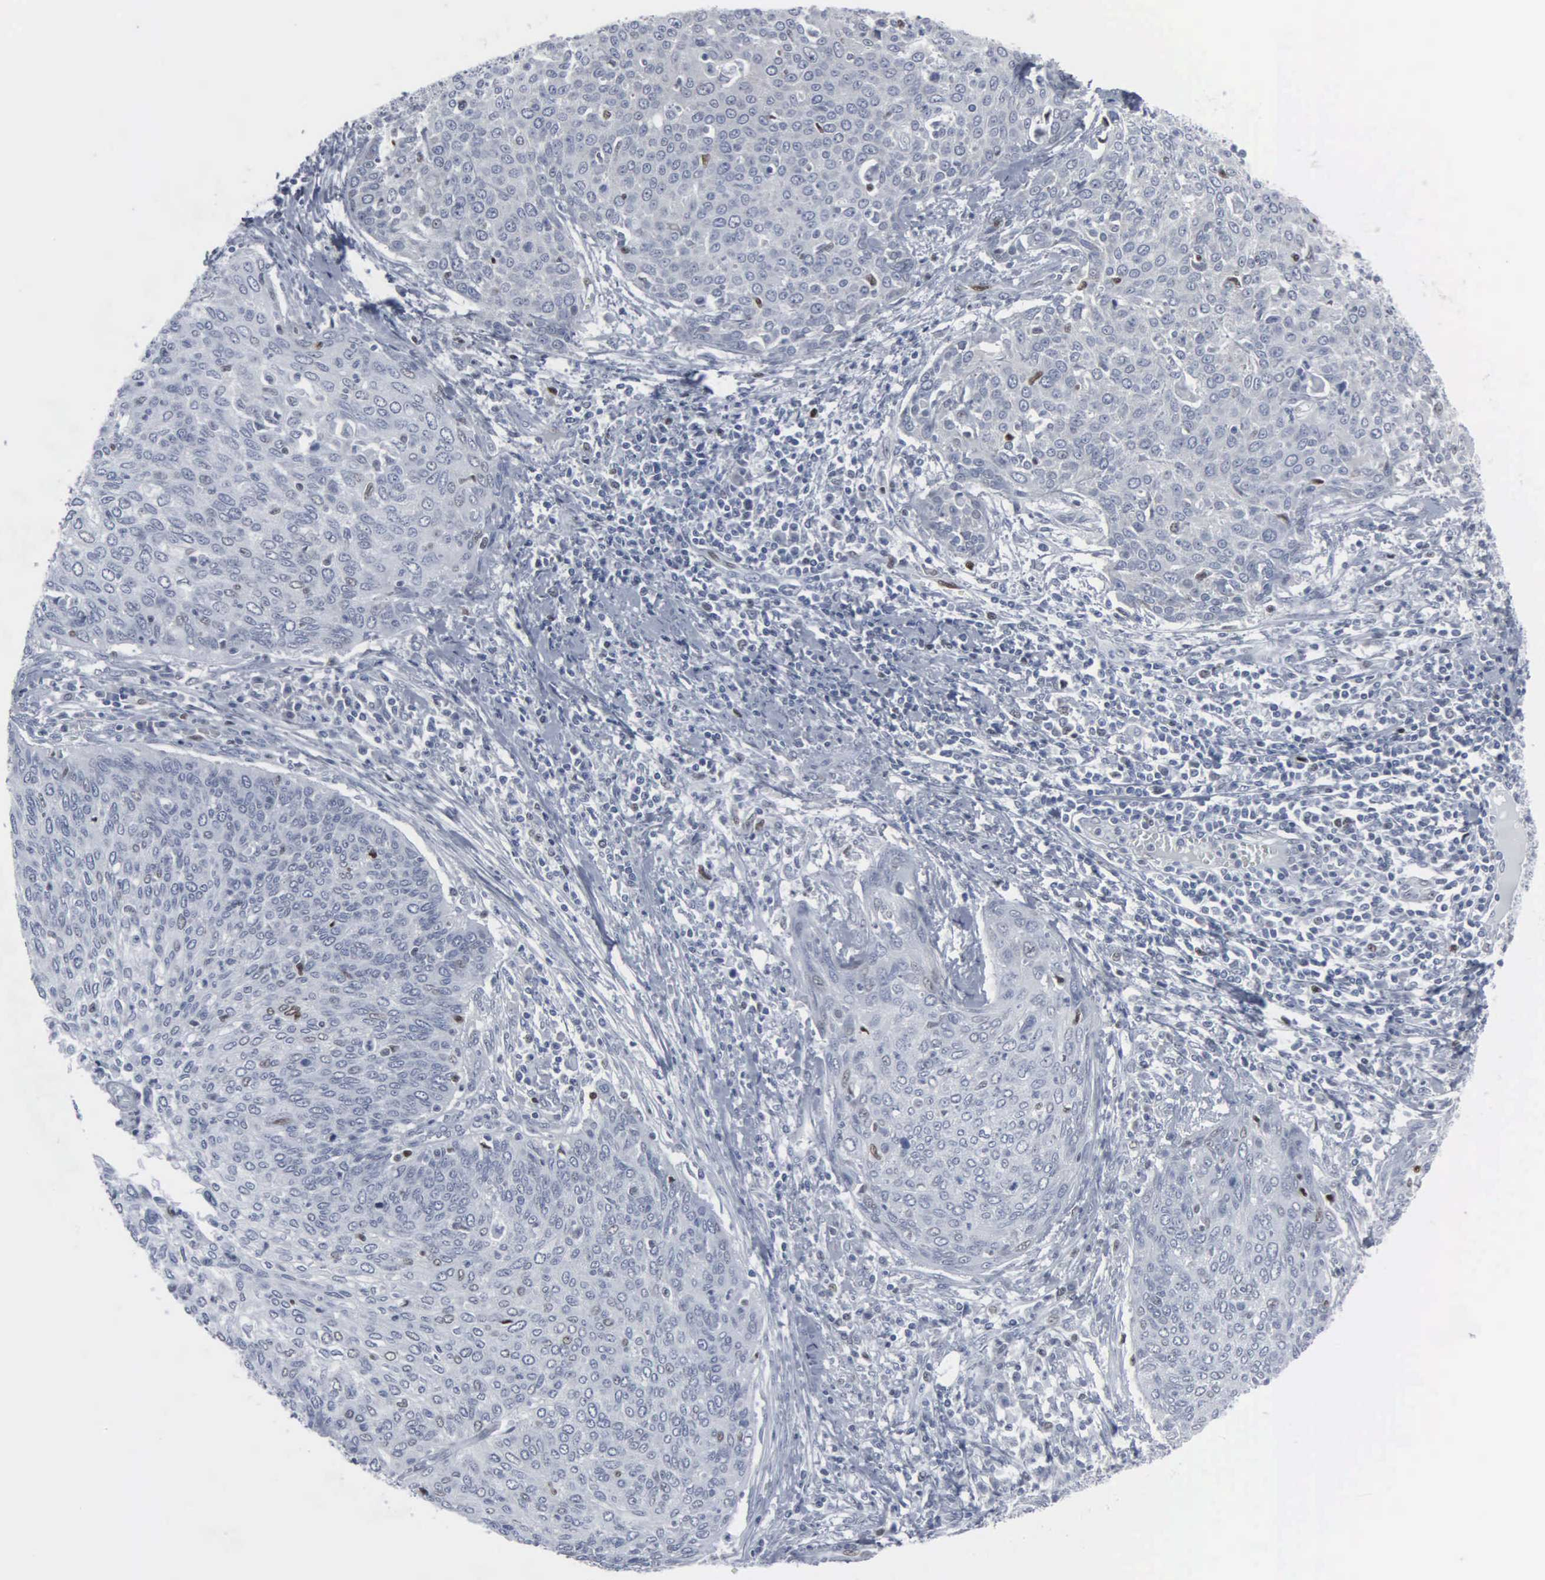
{"staining": {"intensity": "weak", "quantity": "<25%", "location": "nuclear"}, "tissue": "cervical cancer", "cell_type": "Tumor cells", "image_type": "cancer", "snomed": [{"axis": "morphology", "description": "Squamous cell carcinoma, NOS"}, {"axis": "topography", "description": "Cervix"}], "caption": "A high-resolution micrograph shows immunohistochemistry (IHC) staining of cervical squamous cell carcinoma, which displays no significant expression in tumor cells.", "gene": "CCND3", "patient": {"sex": "female", "age": 38}}